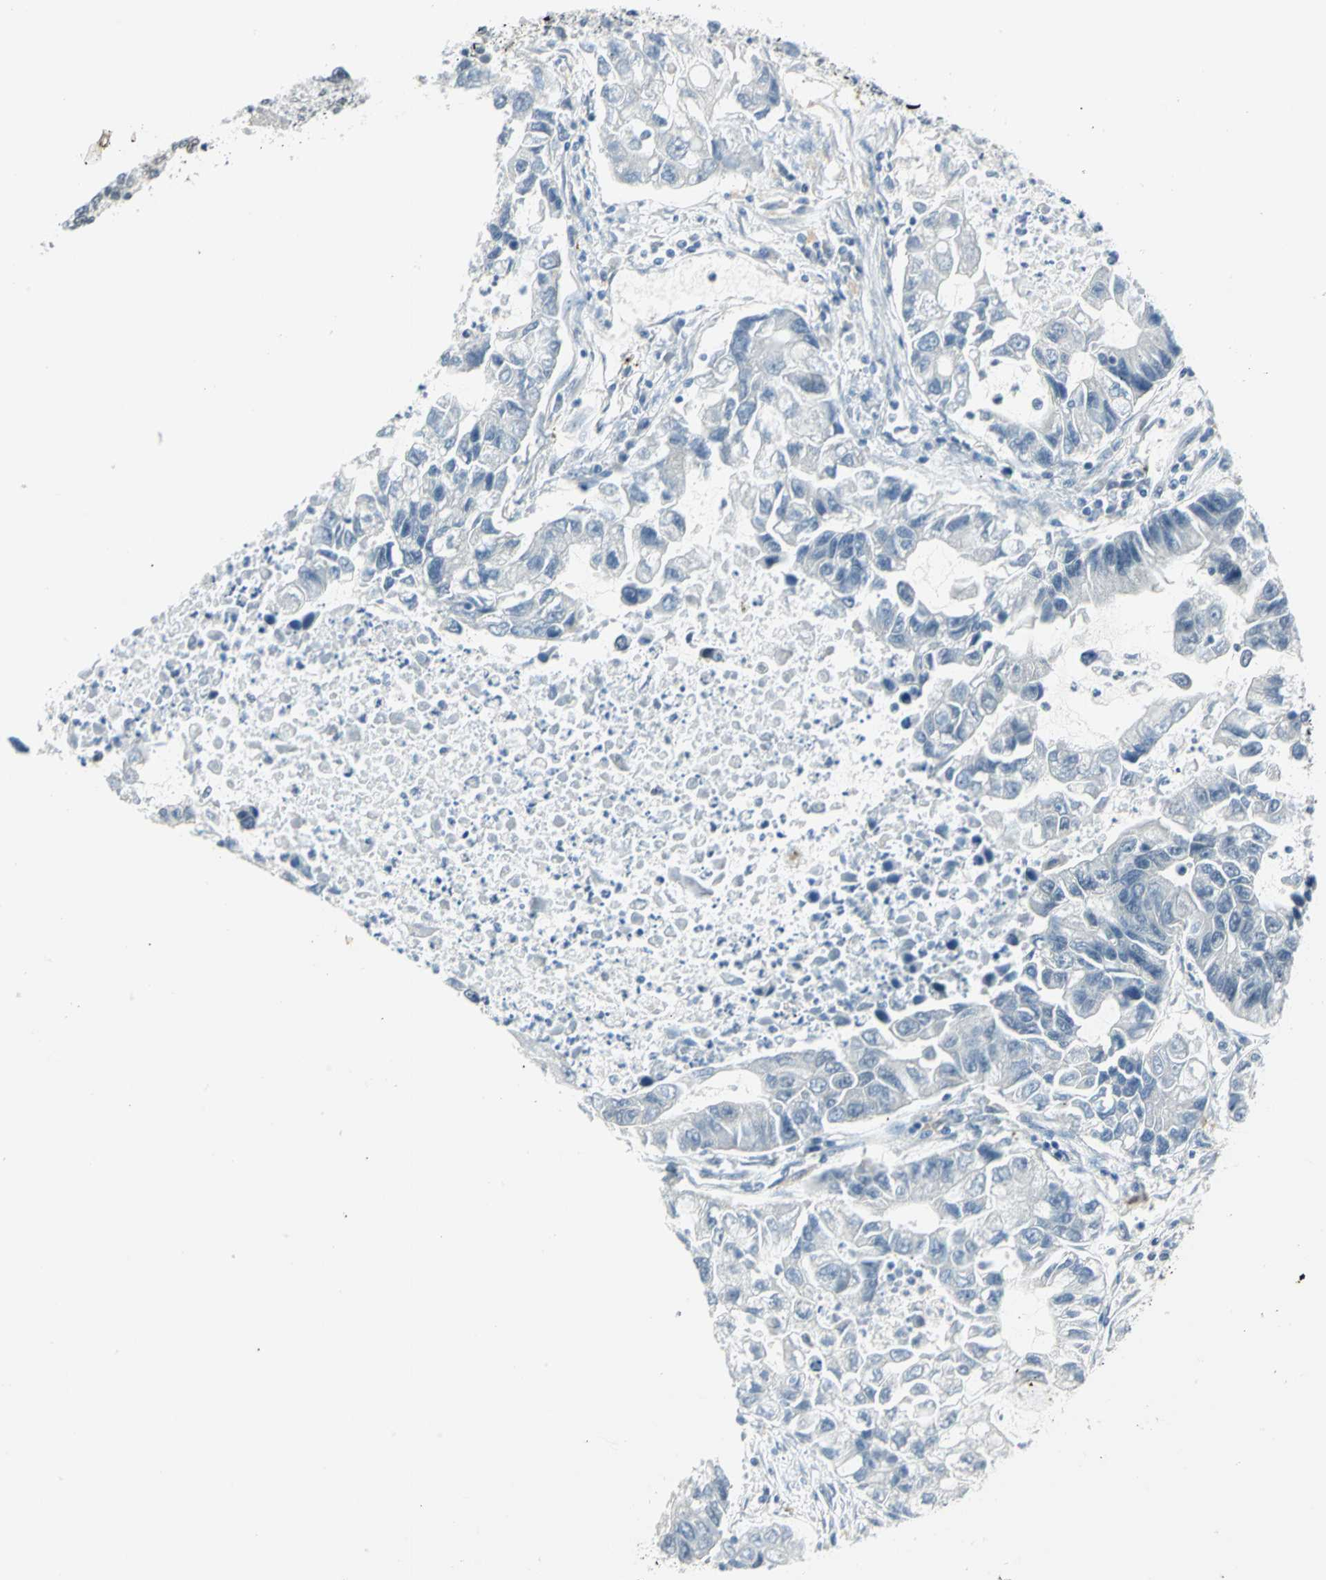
{"staining": {"intensity": "negative", "quantity": "none", "location": "none"}, "tissue": "lung cancer", "cell_type": "Tumor cells", "image_type": "cancer", "snomed": [{"axis": "morphology", "description": "Adenocarcinoma, NOS"}, {"axis": "topography", "description": "Lung"}], "caption": "Tumor cells are negative for protein expression in human lung cancer (adenocarcinoma).", "gene": "MTMR10", "patient": {"sex": "female", "age": 51}}